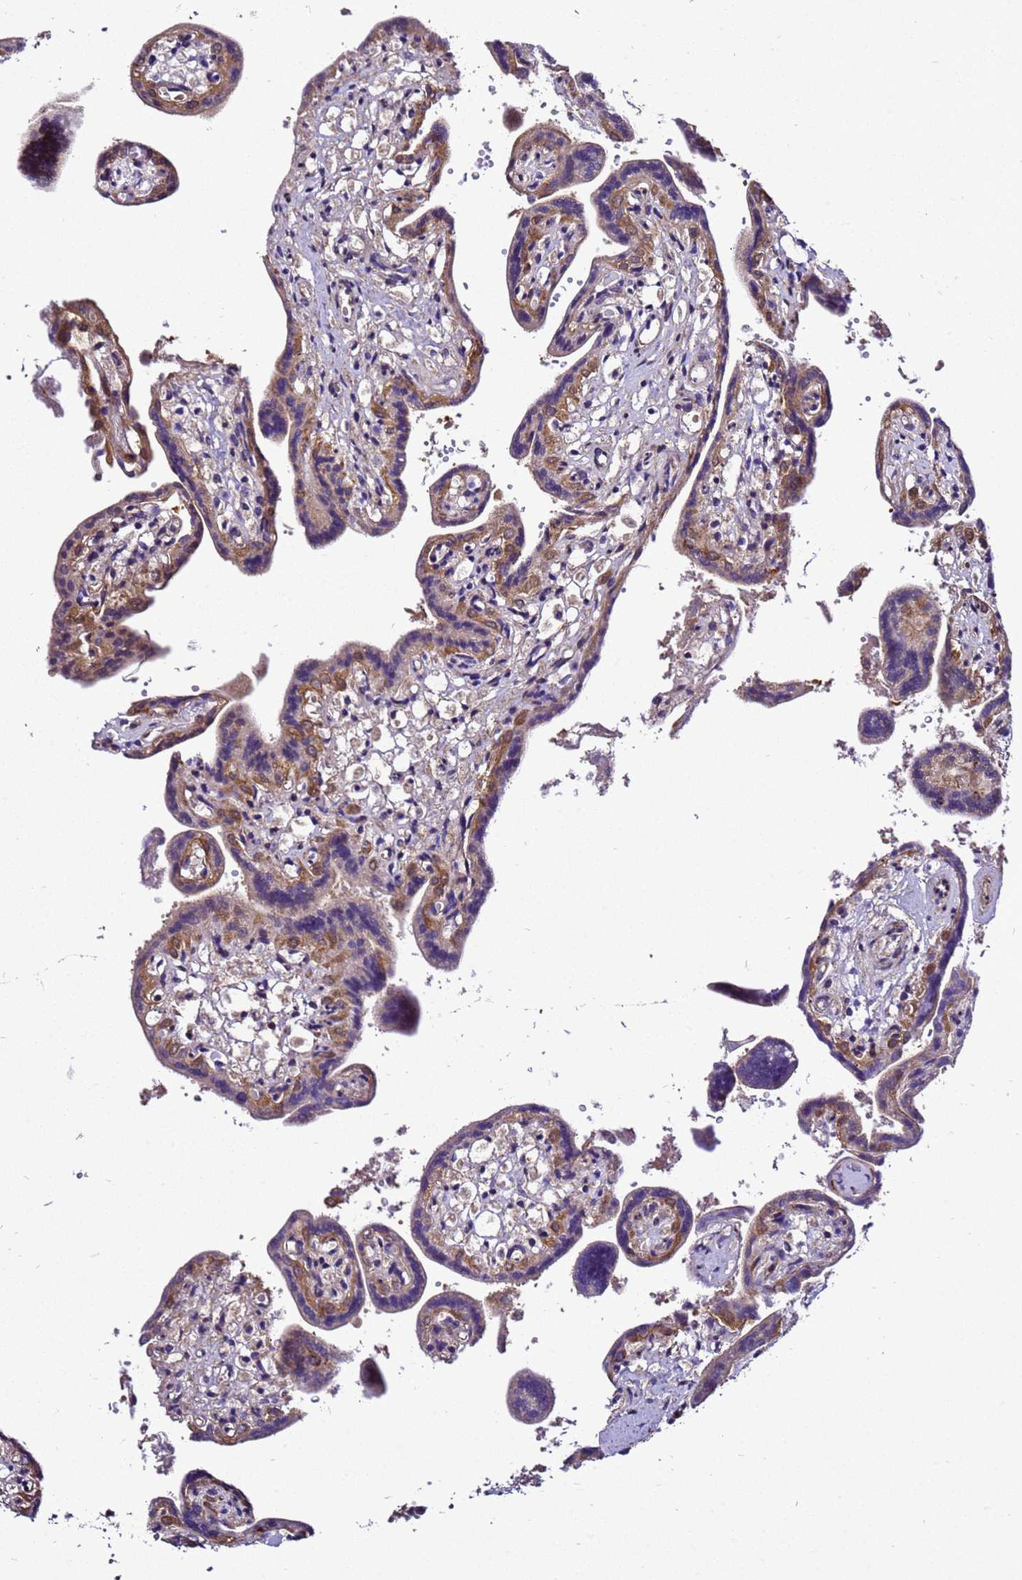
{"staining": {"intensity": "moderate", "quantity": ">75%", "location": "cytoplasmic/membranous"}, "tissue": "placenta", "cell_type": "Trophoblastic cells", "image_type": "normal", "snomed": [{"axis": "morphology", "description": "Normal tissue, NOS"}, {"axis": "topography", "description": "Placenta"}], "caption": "The micrograph shows staining of unremarkable placenta, revealing moderate cytoplasmic/membranous protein staining (brown color) within trophoblastic cells. (brown staining indicates protein expression, while blue staining denotes nuclei).", "gene": "ZNF417", "patient": {"sex": "female", "age": 37}}